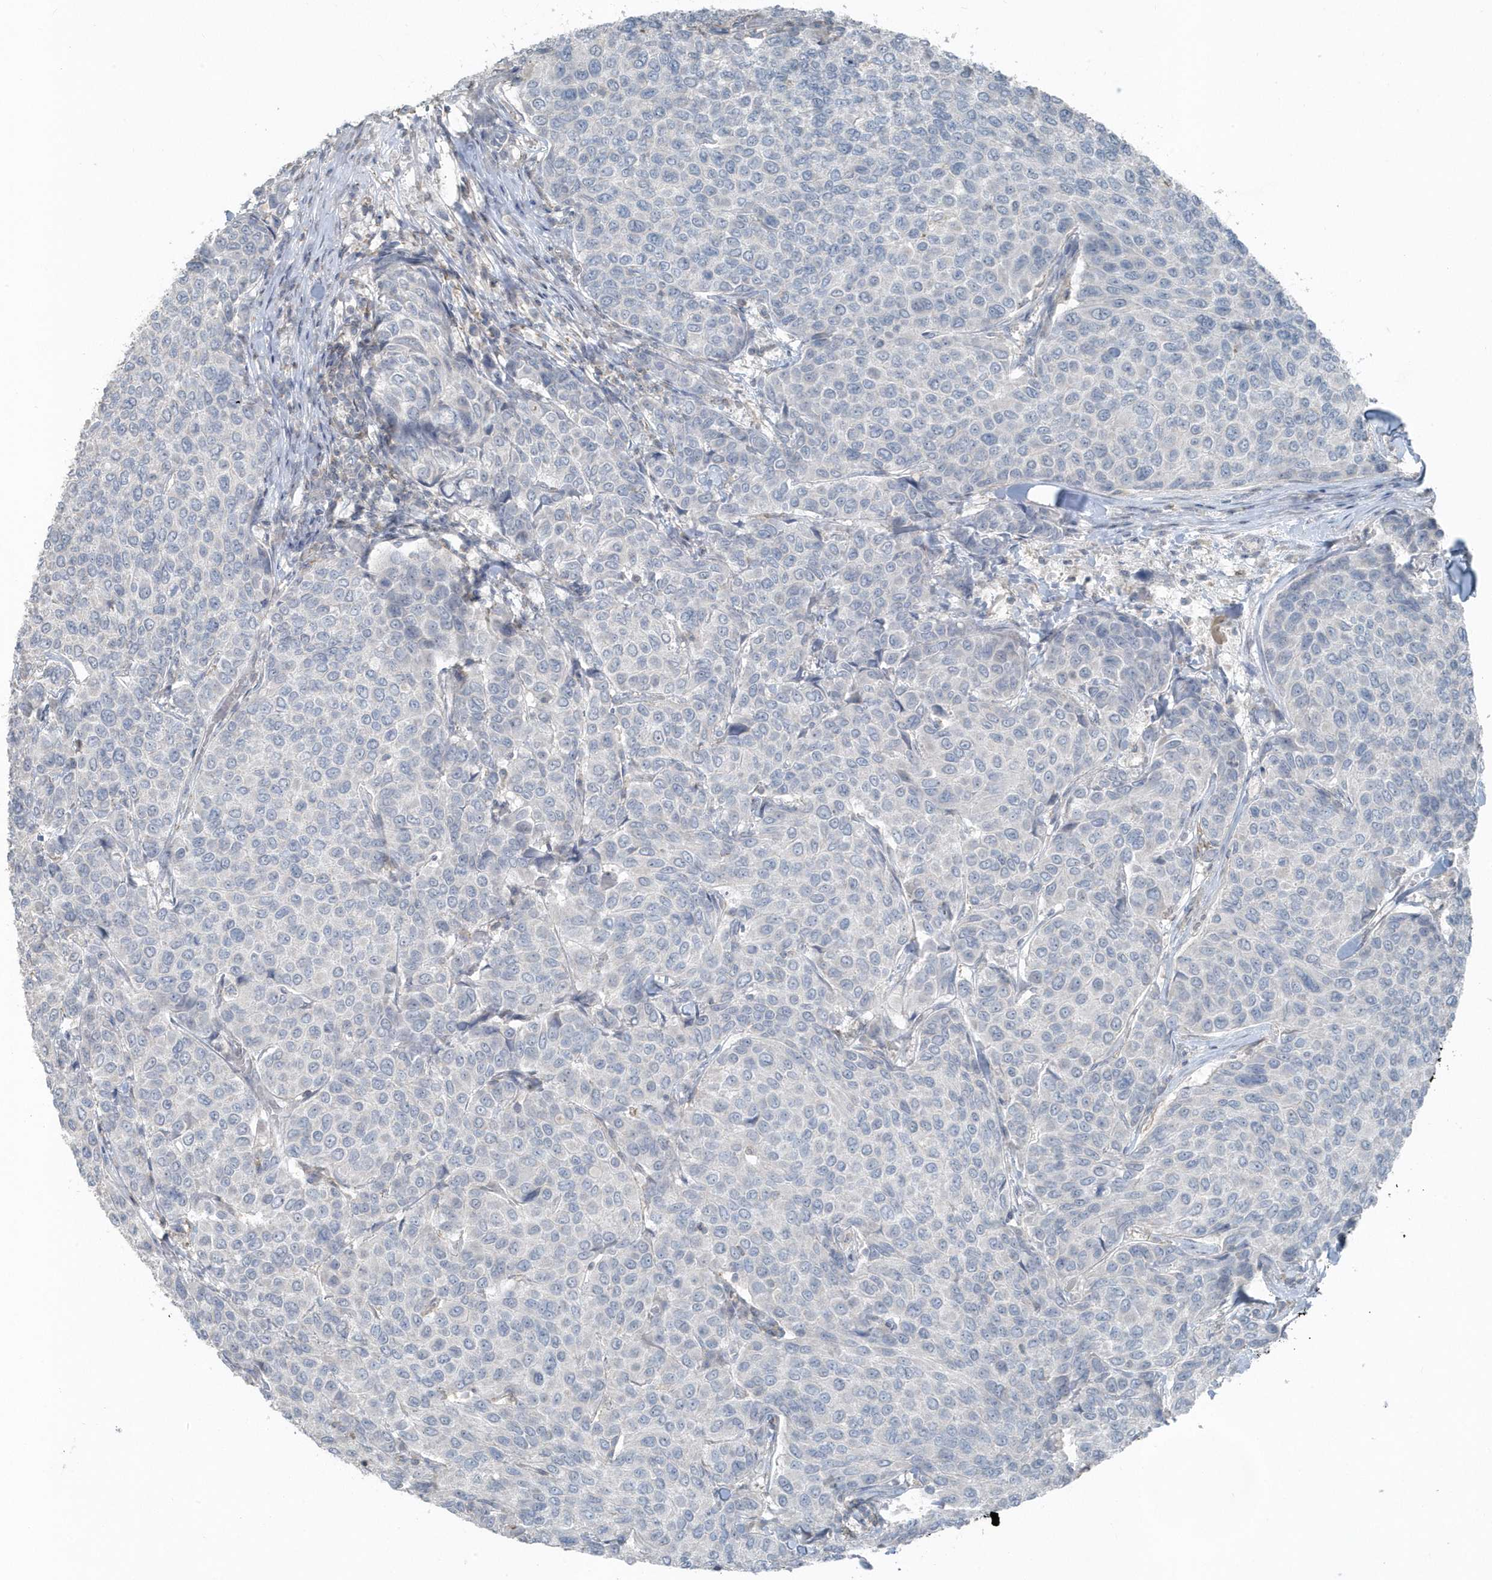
{"staining": {"intensity": "negative", "quantity": "none", "location": "none"}, "tissue": "breast cancer", "cell_type": "Tumor cells", "image_type": "cancer", "snomed": [{"axis": "morphology", "description": "Duct carcinoma"}, {"axis": "topography", "description": "Breast"}], "caption": "Tumor cells show no significant positivity in breast cancer (invasive ductal carcinoma). Nuclei are stained in blue.", "gene": "ACTC1", "patient": {"sex": "female", "age": 55}}